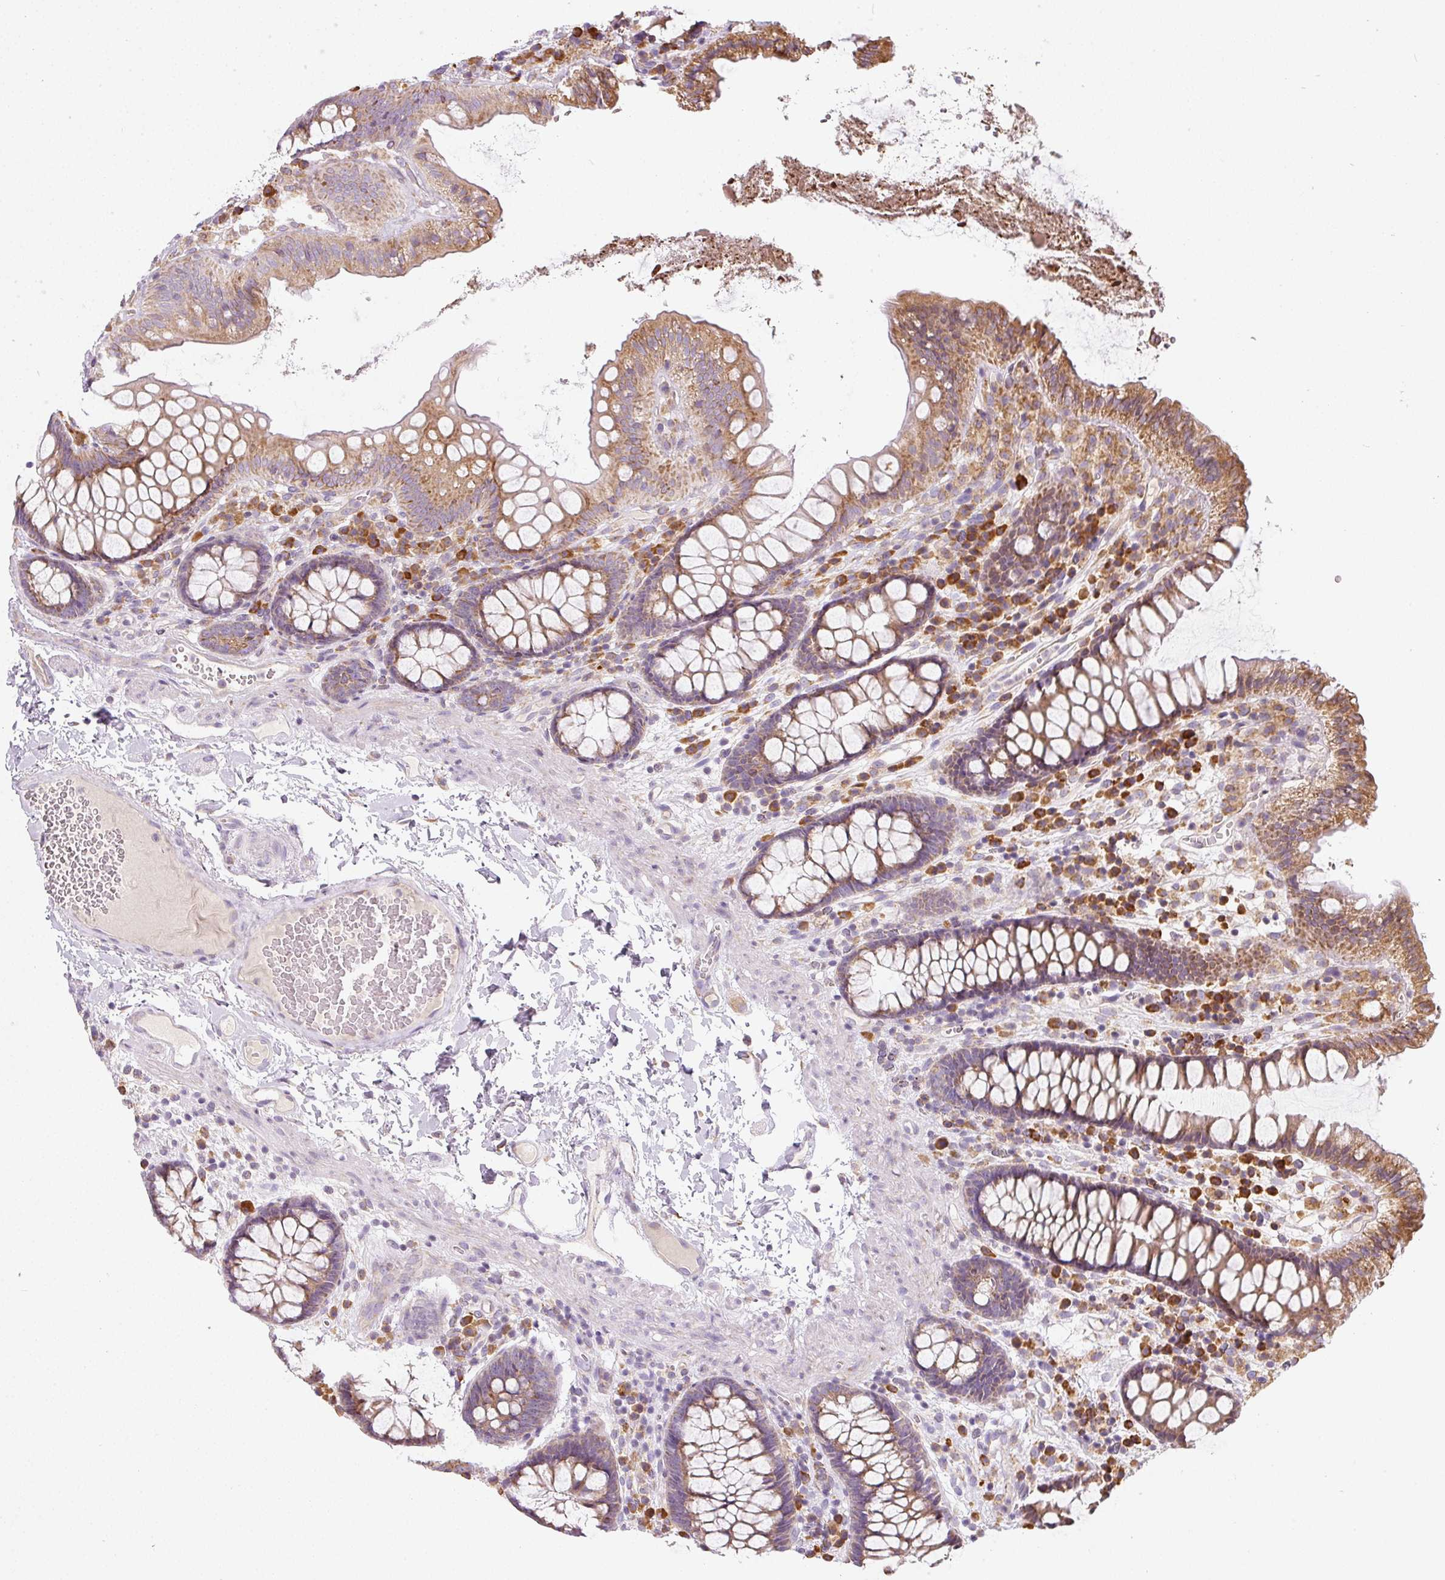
{"staining": {"intensity": "negative", "quantity": "none", "location": "none"}, "tissue": "colon", "cell_type": "Endothelial cells", "image_type": "normal", "snomed": [{"axis": "morphology", "description": "Normal tissue, NOS"}, {"axis": "topography", "description": "Colon"}], "caption": "Protein analysis of unremarkable colon shows no significant positivity in endothelial cells. (DAB immunohistochemistry, high magnification).", "gene": "MORN4", "patient": {"sex": "male", "age": 84}}